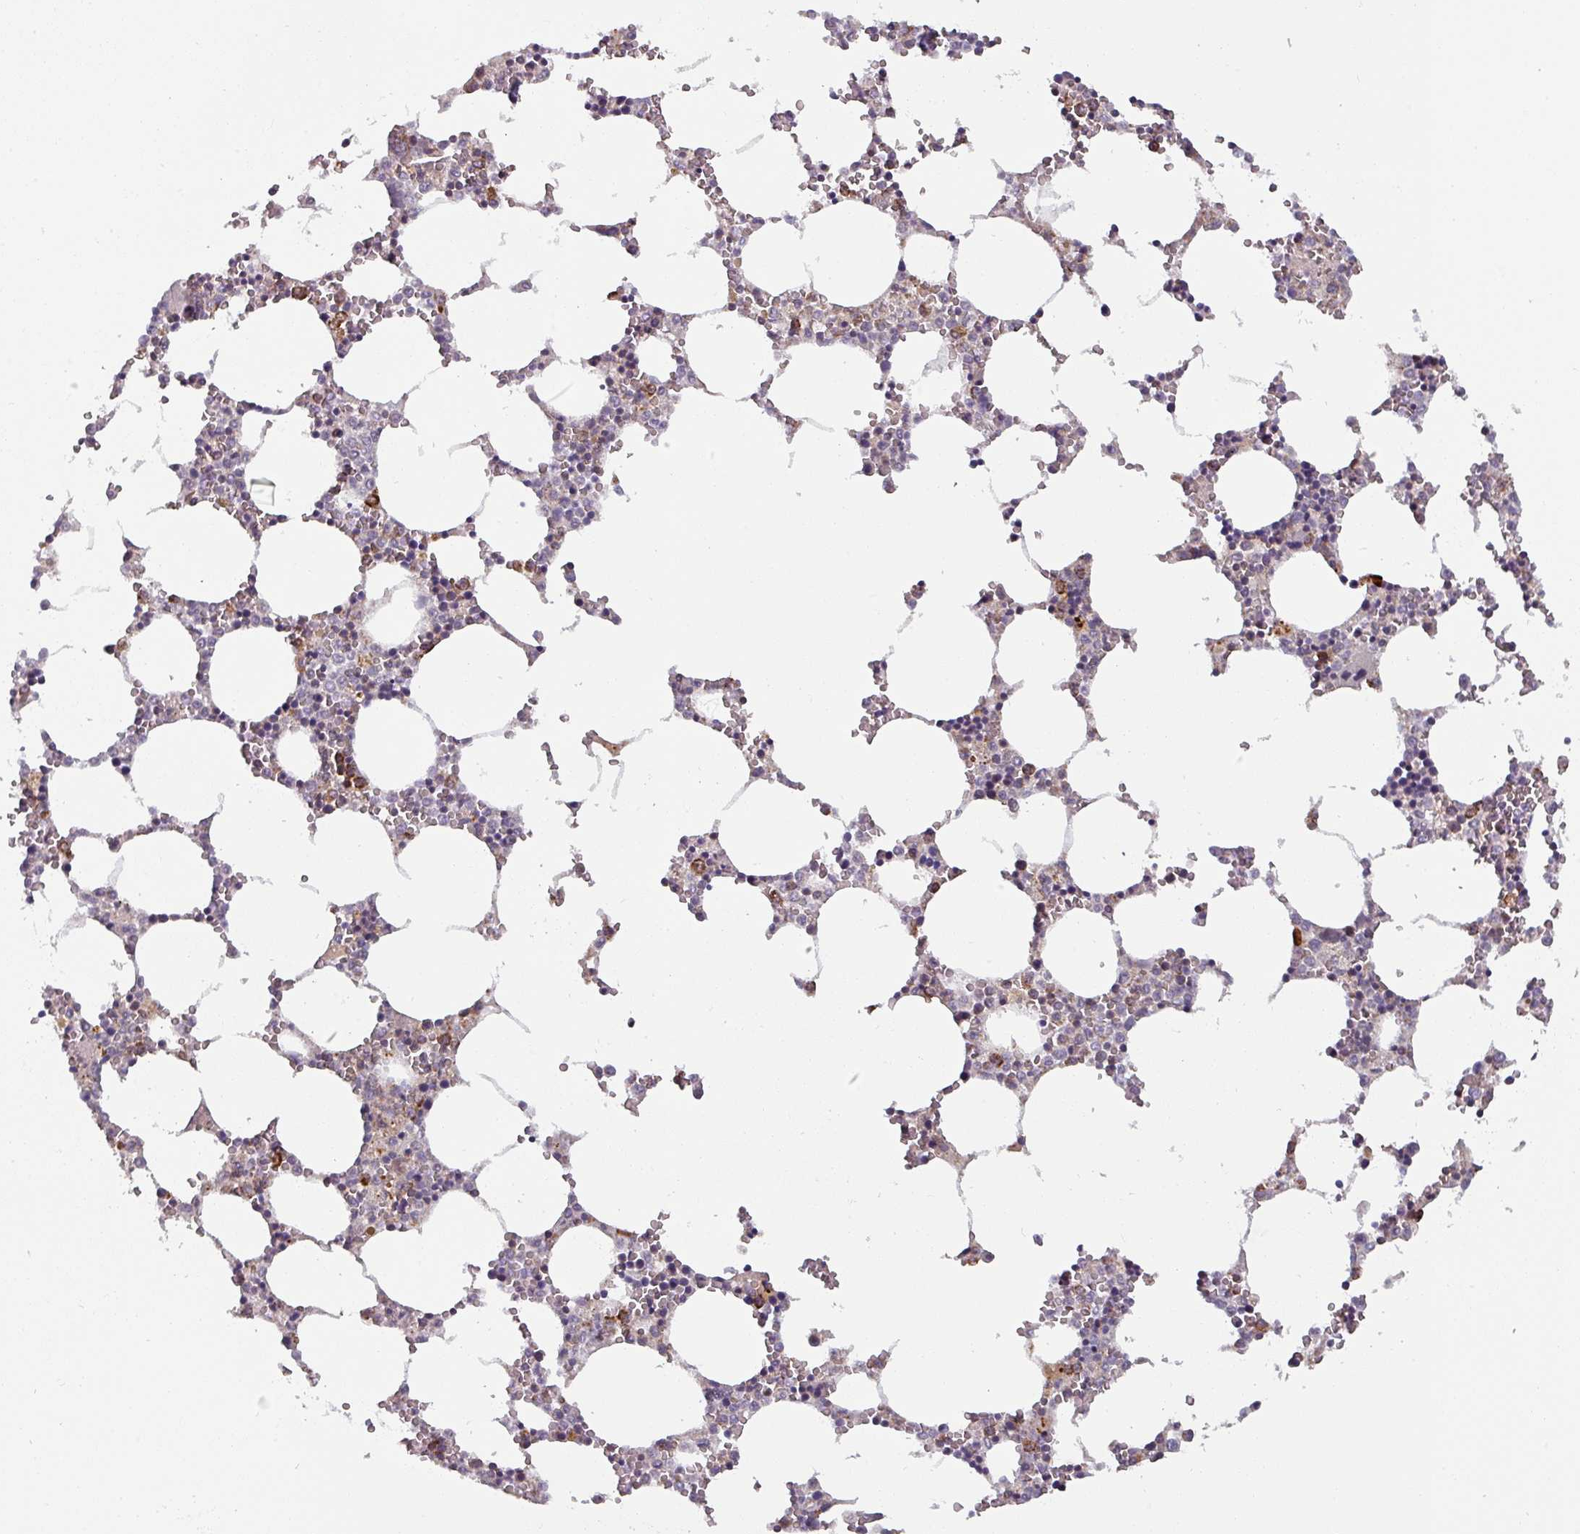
{"staining": {"intensity": "strong", "quantity": "<25%", "location": "cytoplasmic/membranous"}, "tissue": "bone marrow", "cell_type": "Hematopoietic cells", "image_type": "normal", "snomed": [{"axis": "morphology", "description": "Normal tissue, NOS"}, {"axis": "topography", "description": "Bone marrow"}], "caption": "Strong cytoplasmic/membranous expression for a protein is present in about <25% of hematopoietic cells of benign bone marrow using immunohistochemistry.", "gene": "MRPS16", "patient": {"sex": "female", "age": 64}}